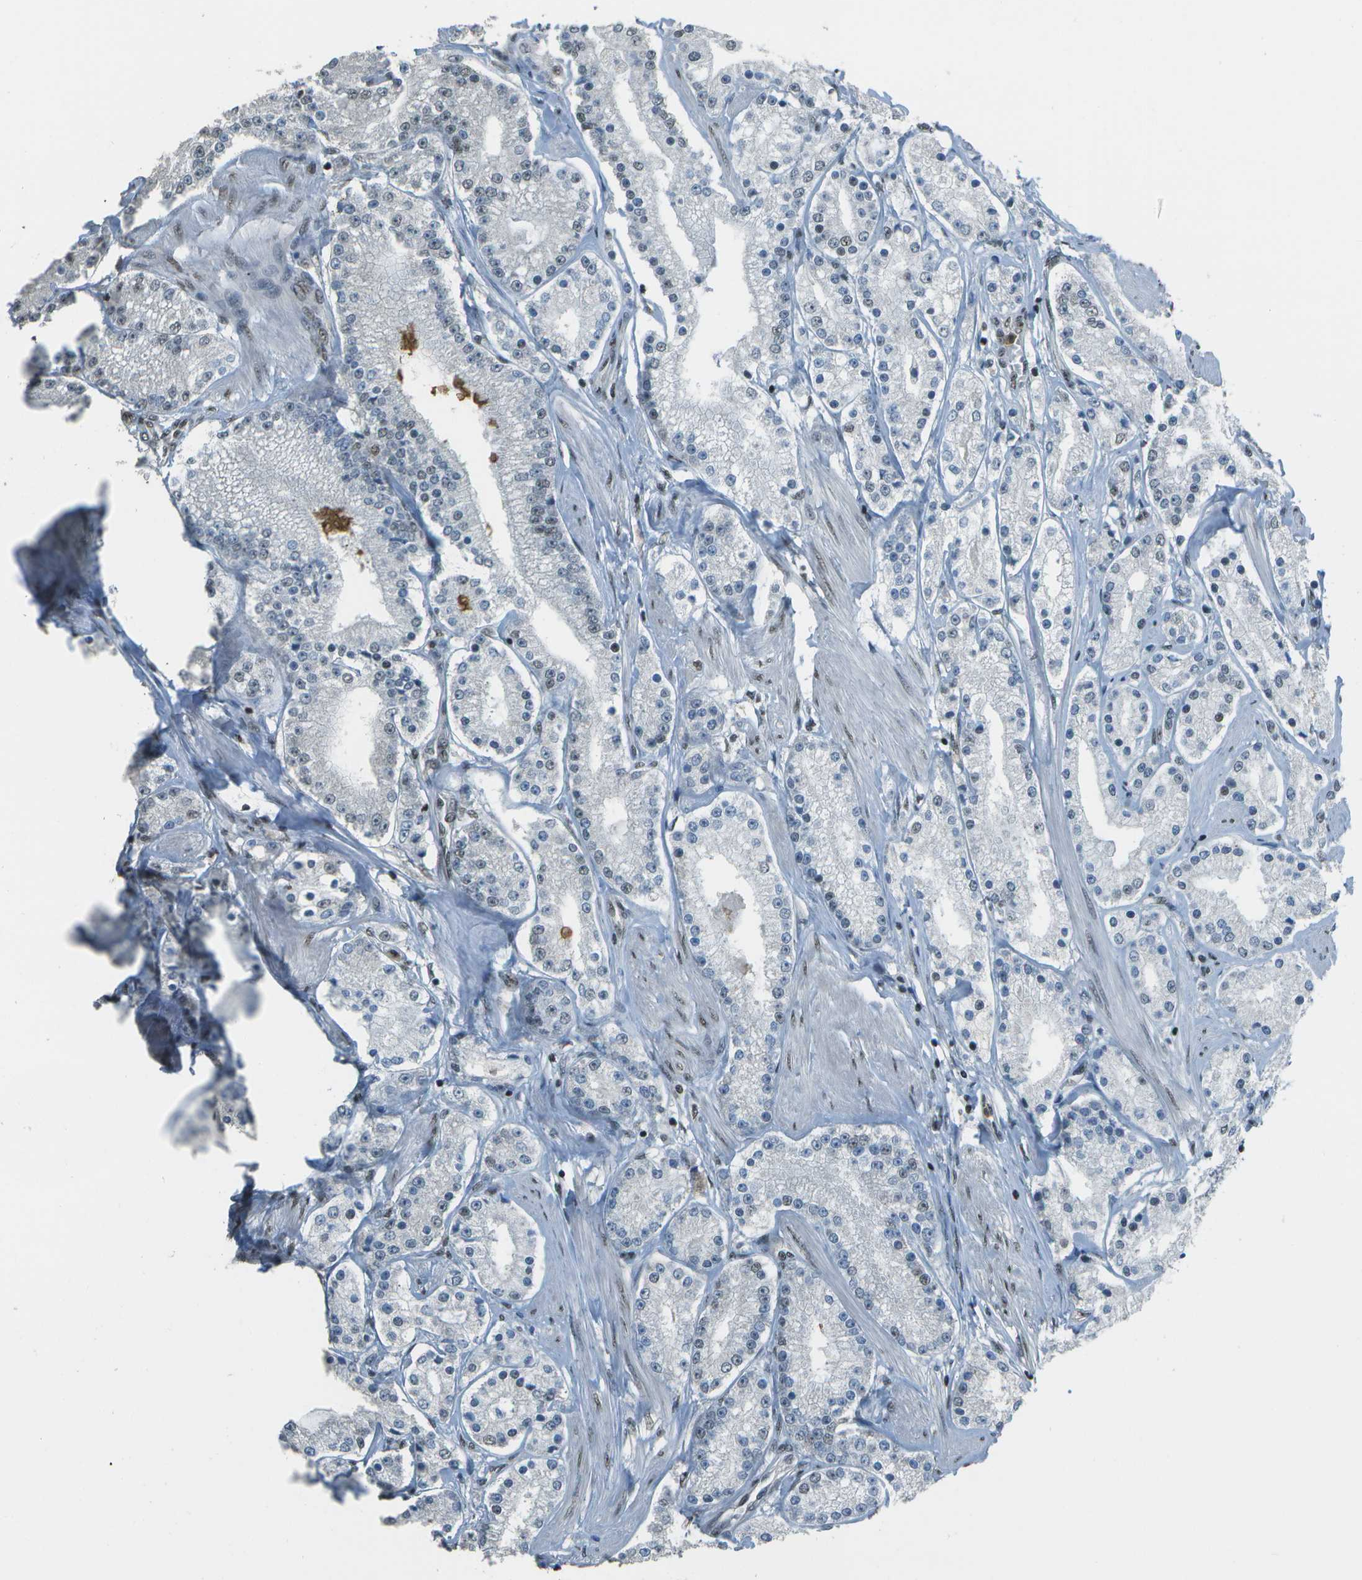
{"staining": {"intensity": "weak", "quantity": "<25%", "location": "nuclear"}, "tissue": "prostate cancer", "cell_type": "Tumor cells", "image_type": "cancer", "snomed": [{"axis": "morphology", "description": "Adenocarcinoma, Low grade"}, {"axis": "topography", "description": "Prostate"}], "caption": "This is an IHC micrograph of human low-grade adenocarcinoma (prostate). There is no expression in tumor cells.", "gene": "DEPDC1", "patient": {"sex": "male", "age": 63}}